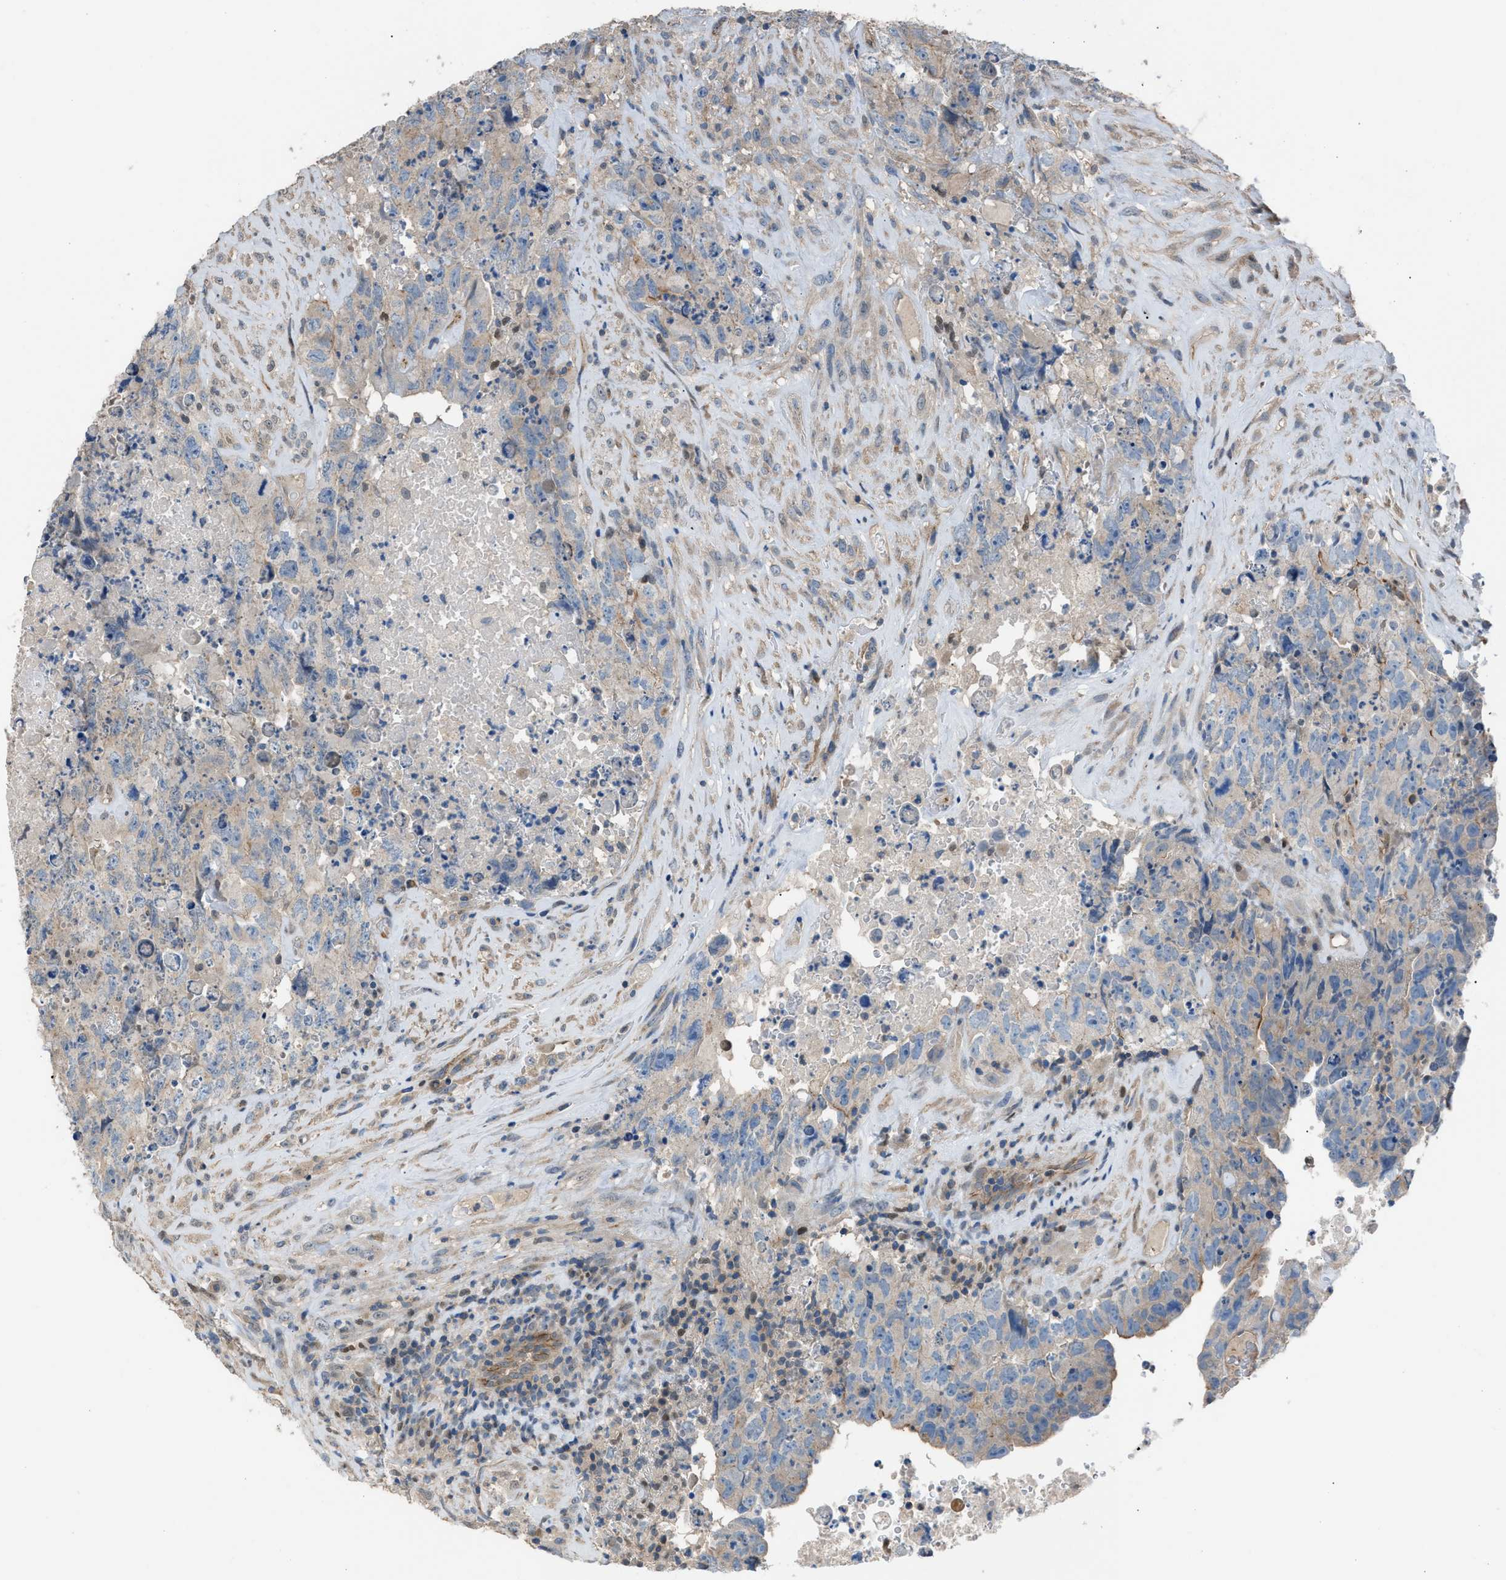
{"staining": {"intensity": "weak", "quantity": "<25%", "location": "cytoplasmic/membranous"}, "tissue": "testis cancer", "cell_type": "Tumor cells", "image_type": "cancer", "snomed": [{"axis": "morphology", "description": "Carcinoma, Embryonal, NOS"}, {"axis": "topography", "description": "Testis"}], "caption": "A high-resolution image shows immunohistochemistry staining of testis embryonal carcinoma, which reveals no significant positivity in tumor cells.", "gene": "CRTC1", "patient": {"sex": "male", "age": 32}}